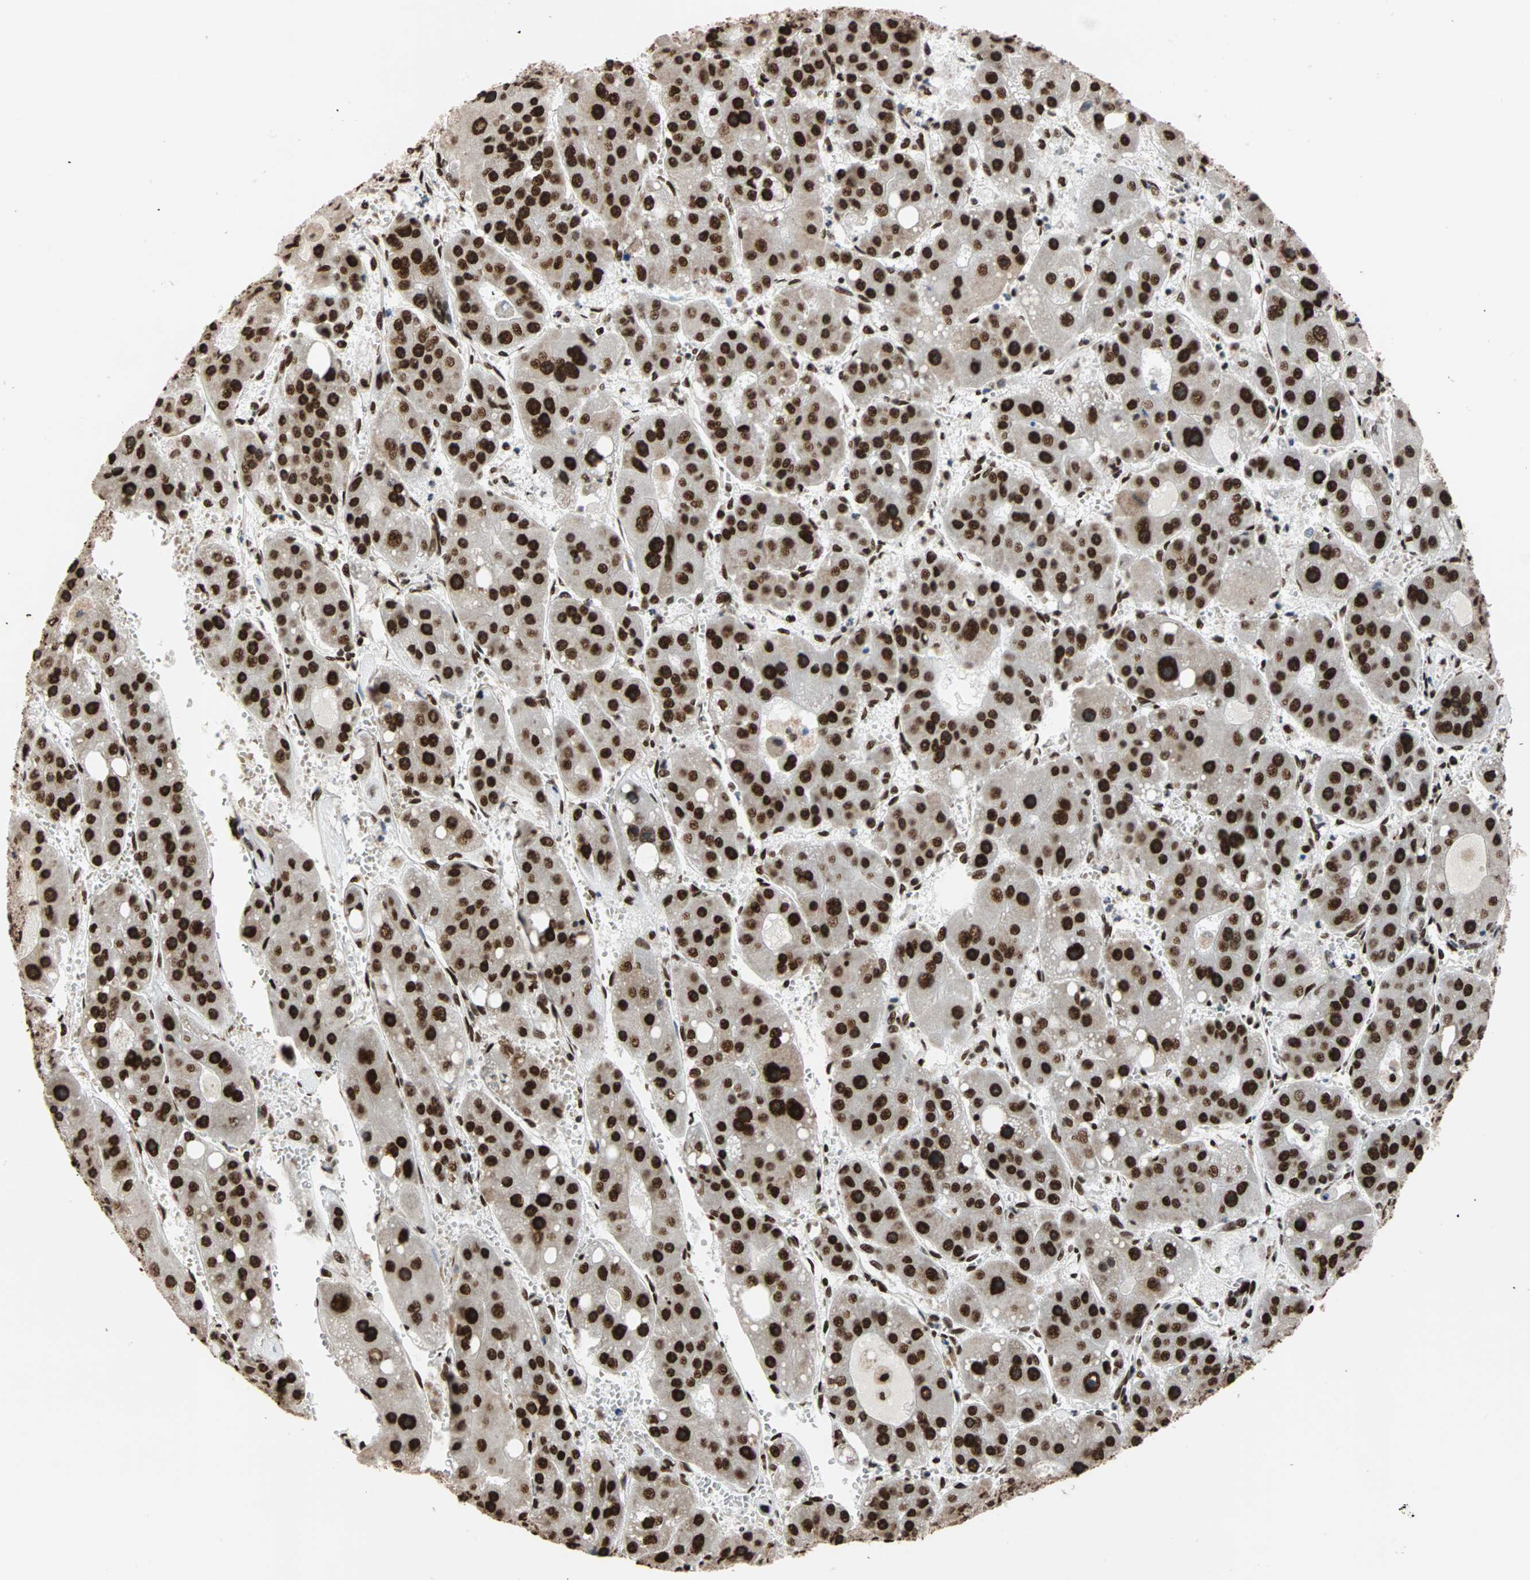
{"staining": {"intensity": "strong", "quantity": ">75%", "location": "nuclear"}, "tissue": "liver cancer", "cell_type": "Tumor cells", "image_type": "cancer", "snomed": [{"axis": "morphology", "description": "Carcinoma, Hepatocellular, NOS"}, {"axis": "topography", "description": "Liver"}], "caption": "Liver hepatocellular carcinoma stained for a protein exhibits strong nuclear positivity in tumor cells.", "gene": "ILF2", "patient": {"sex": "female", "age": 61}}